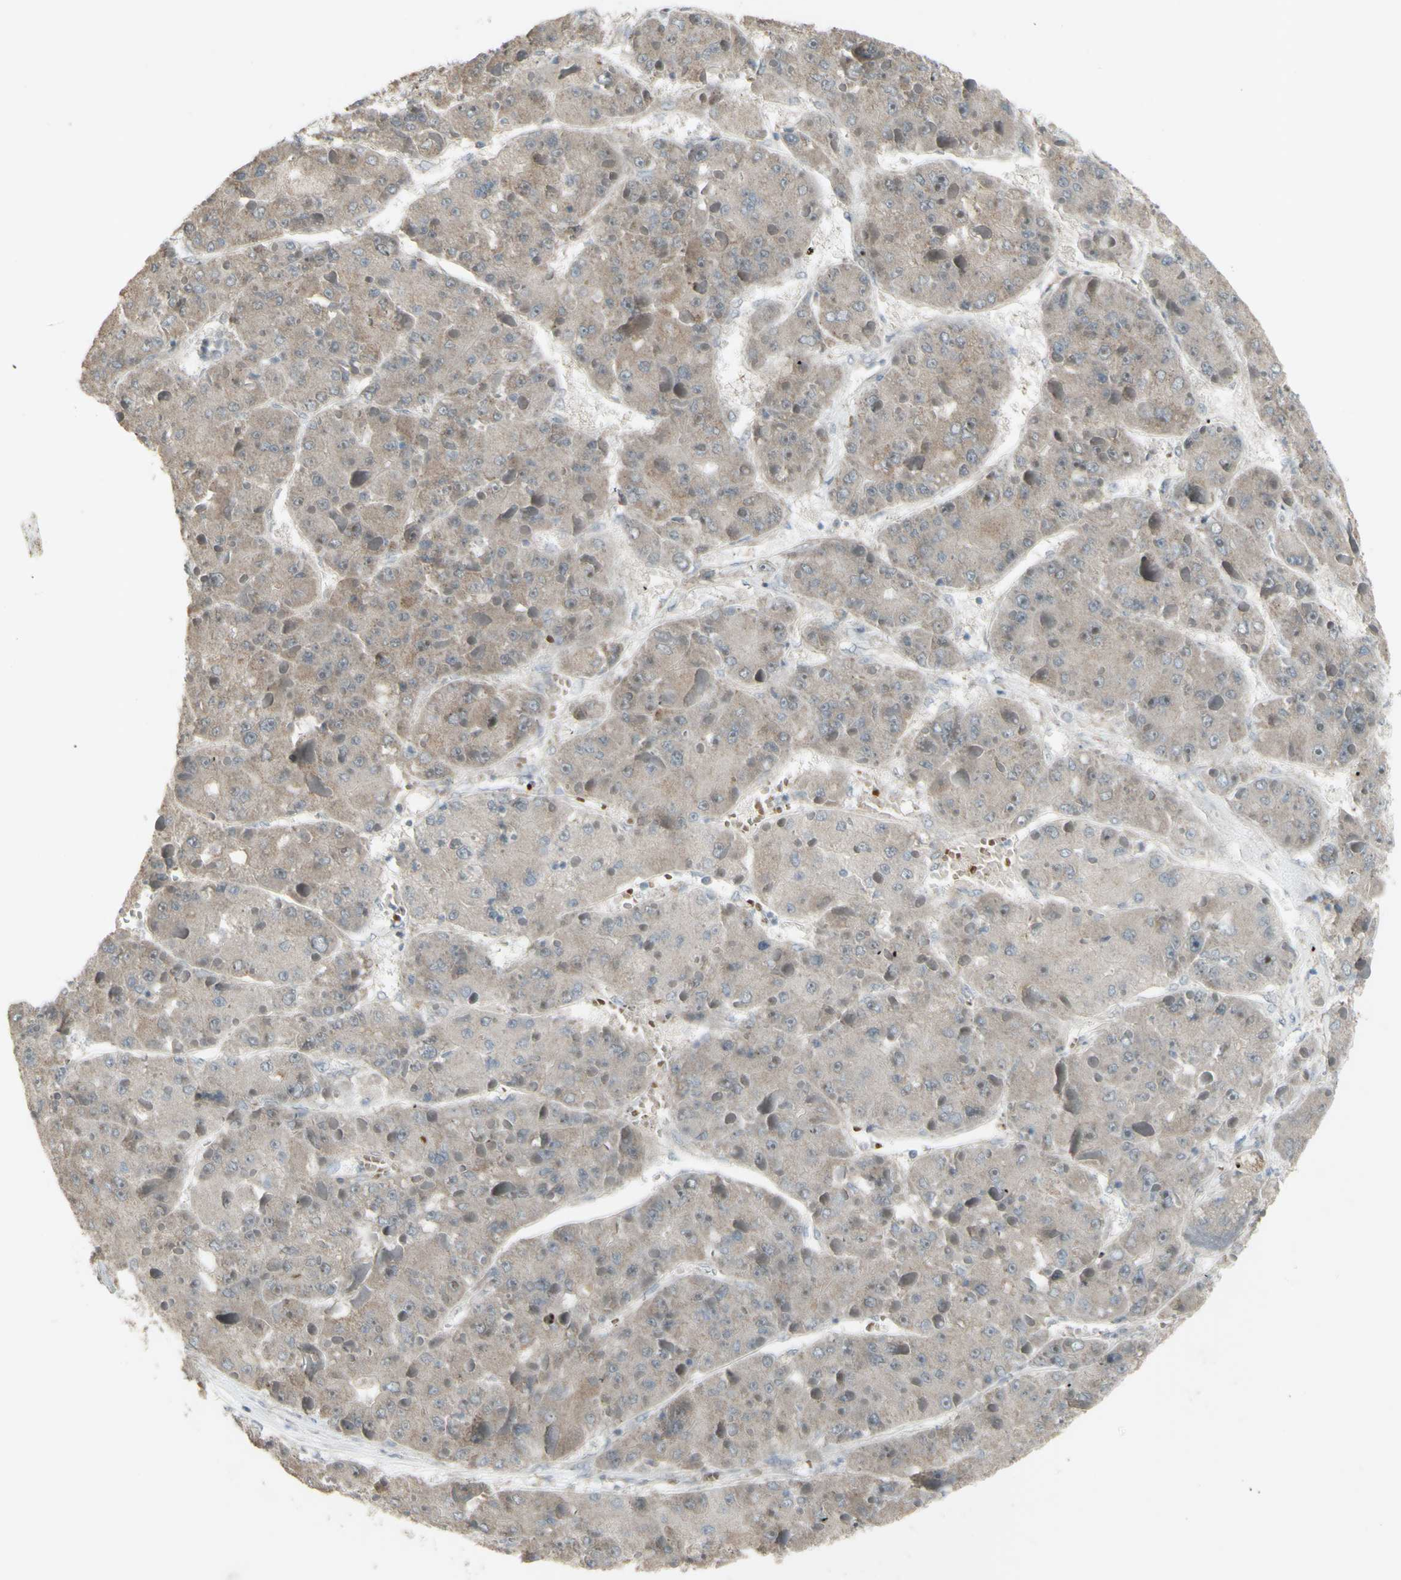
{"staining": {"intensity": "weak", "quantity": ">75%", "location": "cytoplasmic/membranous"}, "tissue": "liver cancer", "cell_type": "Tumor cells", "image_type": "cancer", "snomed": [{"axis": "morphology", "description": "Carcinoma, Hepatocellular, NOS"}, {"axis": "topography", "description": "Liver"}], "caption": "DAB immunohistochemical staining of liver hepatocellular carcinoma demonstrates weak cytoplasmic/membranous protein staining in approximately >75% of tumor cells.", "gene": "GRAMD1B", "patient": {"sex": "female", "age": 73}}